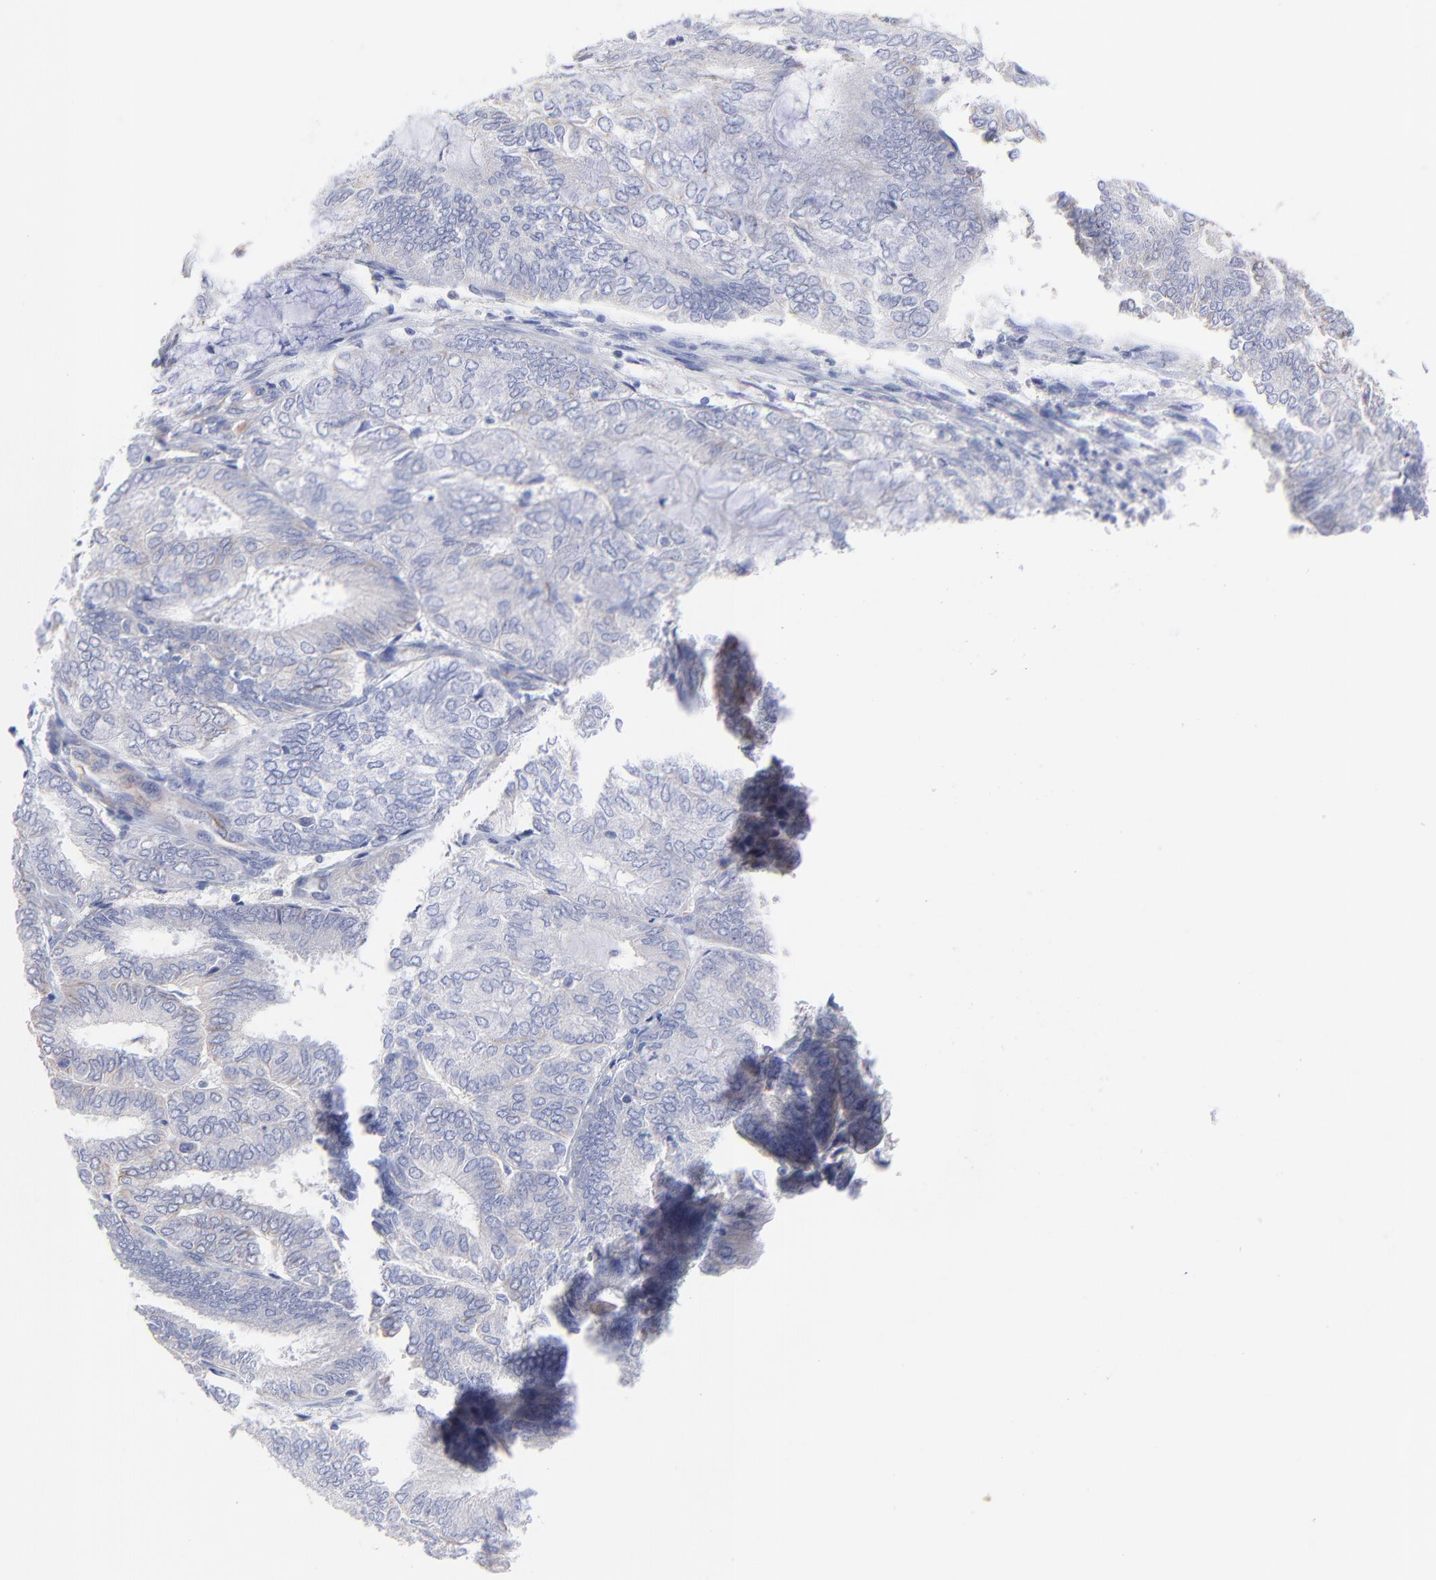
{"staining": {"intensity": "weak", "quantity": "<25%", "location": "cytoplasmic/membranous"}, "tissue": "endometrial cancer", "cell_type": "Tumor cells", "image_type": "cancer", "snomed": [{"axis": "morphology", "description": "Adenocarcinoma, NOS"}, {"axis": "topography", "description": "Endometrium"}], "caption": "Immunohistochemistry image of neoplastic tissue: human endometrial cancer (adenocarcinoma) stained with DAB demonstrates no significant protein staining in tumor cells.", "gene": "COX8C", "patient": {"sex": "female", "age": 59}}